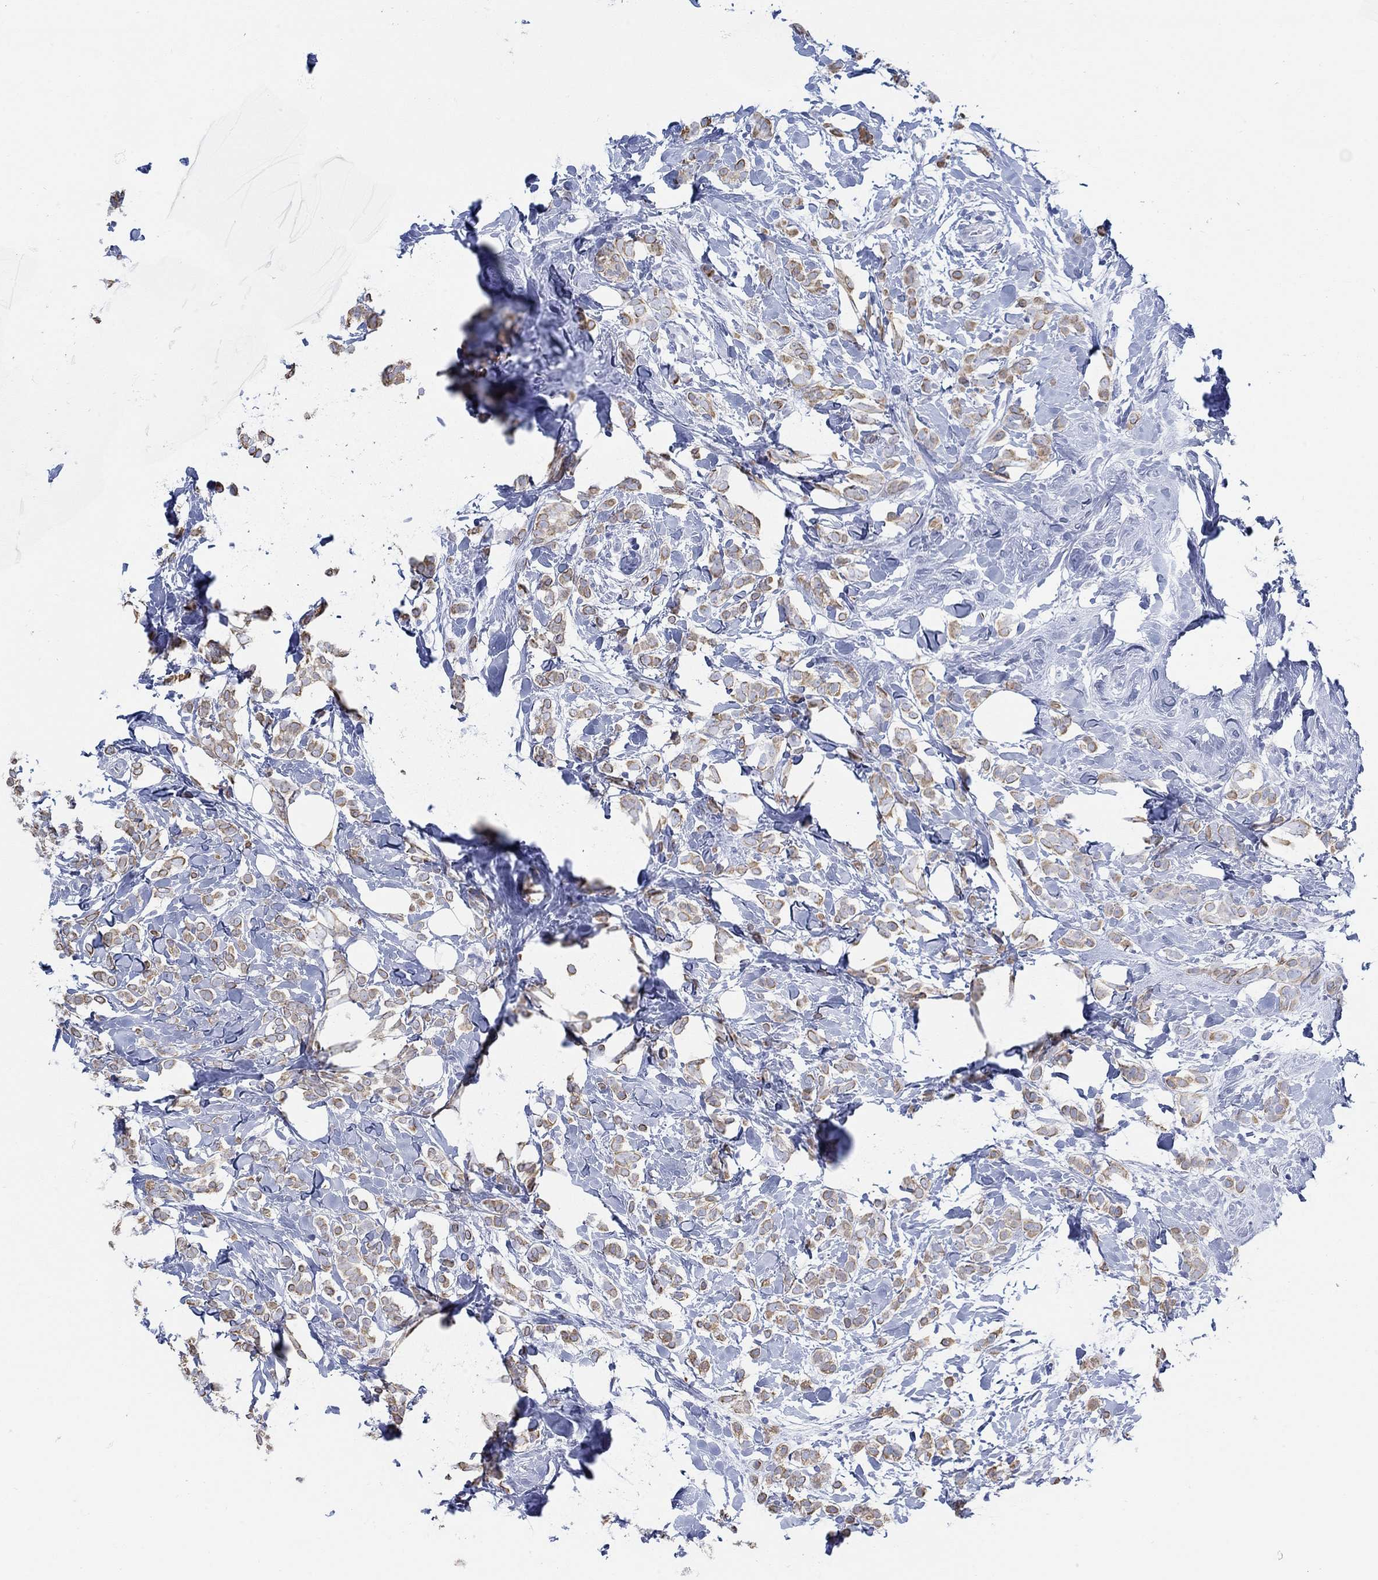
{"staining": {"intensity": "moderate", "quantity": "25%-75%", "location": "cytoplasmic/membranous"}, "tissue": "breast cancer", "cell_type": "Tumor cells", "image_type": "cancer", "snomed": [{"axis": "morphology", "description": "Lobular carcinoma"}, {"axis": "topography", "description": "Breast"}], "caption": "The immunohistochemical stain highlights moderate cytoplasmic/membranous expression in tumor cells of breast lobular carcinoma tissue.", "gene": "AK8", "patient": {"sex": "female", "age": 49}}